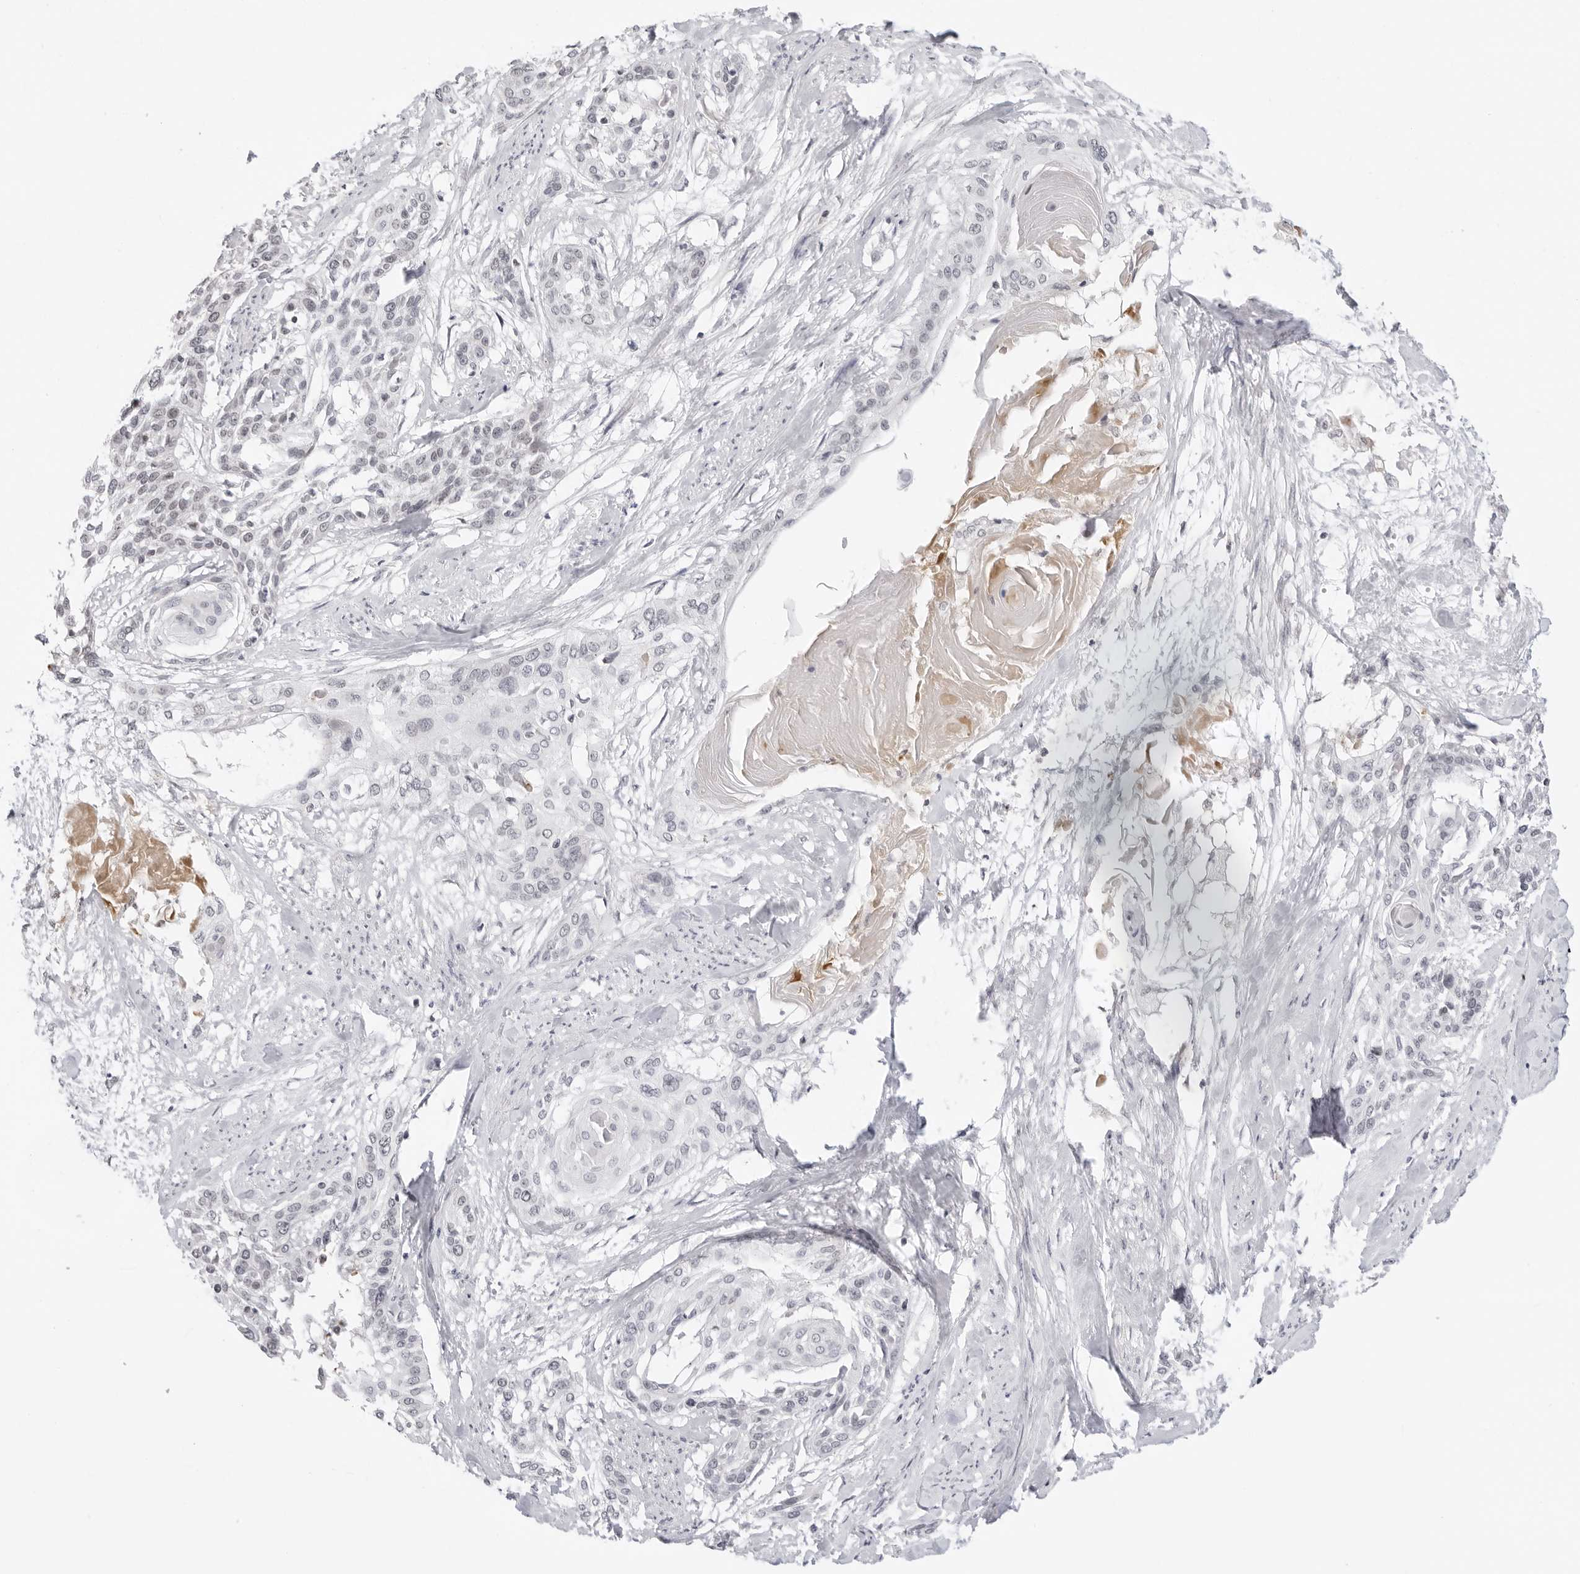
{"staining": {"intensity": "negative", "quantity": "none", "location": "none"}, "tissue": "cervical cancer", "cell_type": "Tumor cells", "image_type": "cancer", "snomed": [{"axis": "morphology", "description": "Squamous cell carcinoma, NOS"}, {"axis": "topography", "description": "Cervix"}], "caption": "Tumor cells are negative for brown protein staining in cervical squamous cell carcinoma.", "gene": "MSH6", "patient": {"sex": "female", "age": 57}}